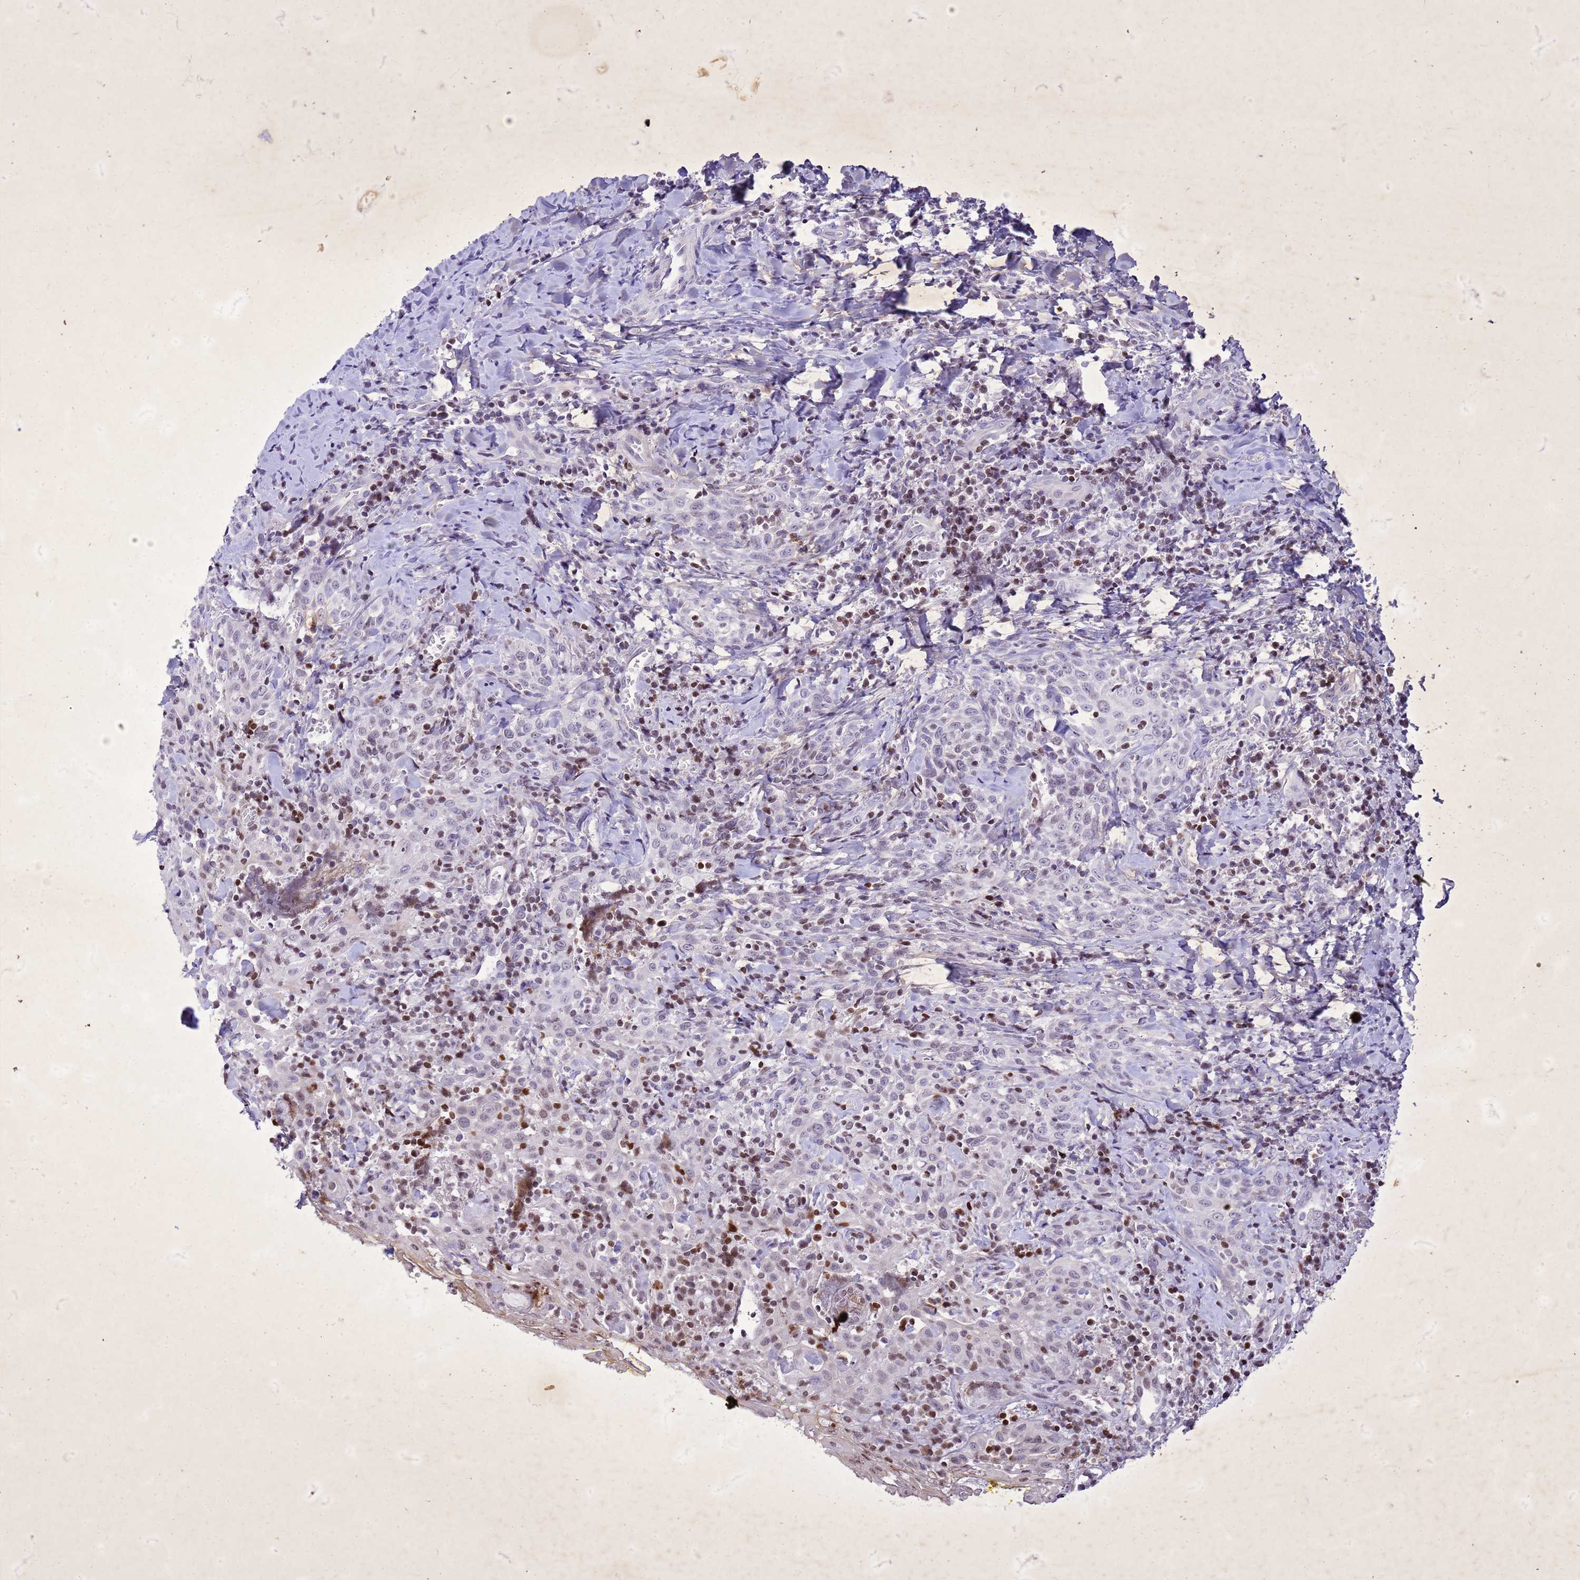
{"staining": {"intensity": "negative", "quantity": "none", "location": "none"}, "tissue": "head and neck cancer", "cell_type": "Tumor cells", "image_type": "cancer", "snomed": [{"axis": "morphology", "description": "Squamous cell carcinoma, NOS"}, {"axis": "topography", "description": "Head-Neck"}], "caption": "A photomicrograph of human head and neck cancer (squamous cell carcinoma) is negative for staining in tumor cells.", "gene": "COPS9", "patient": {"sex": "female", "age": 70}}